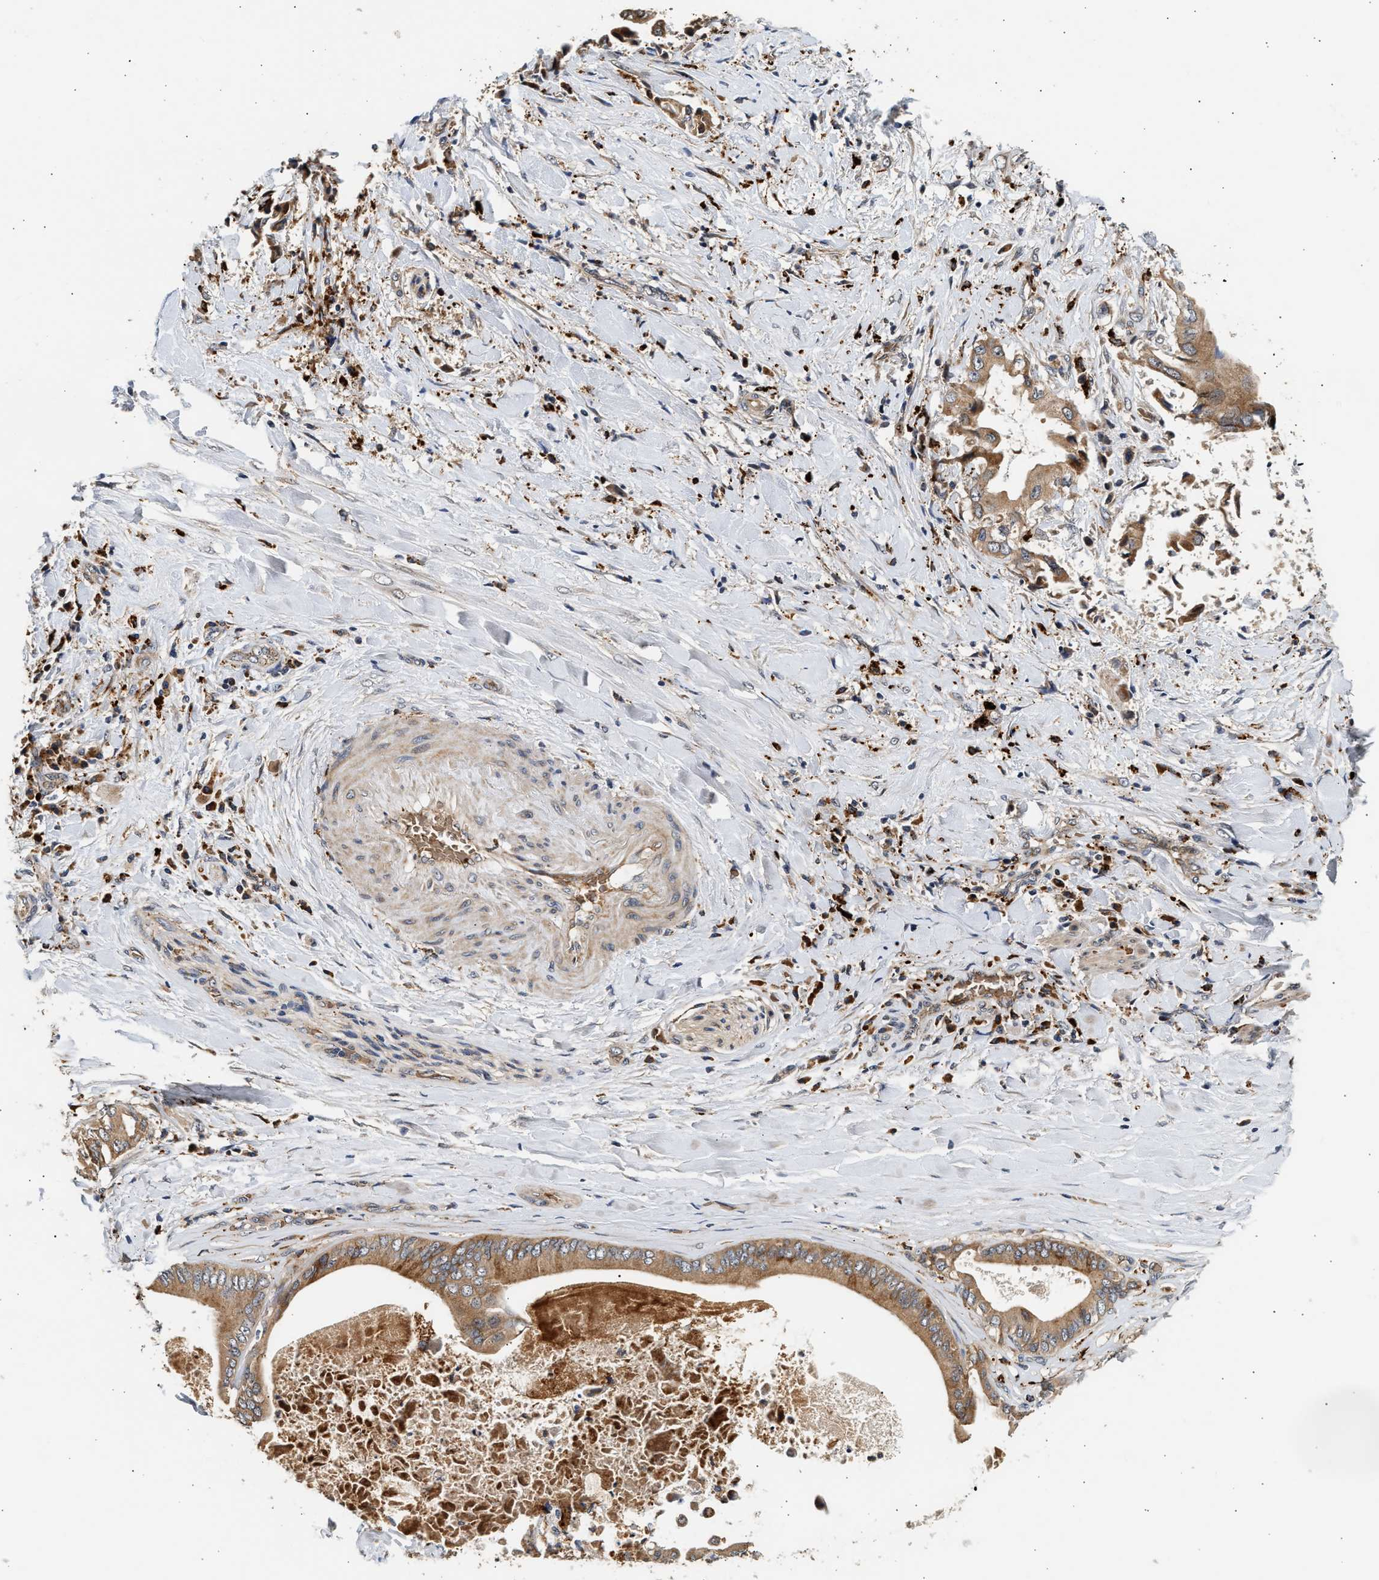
{"staining": {"intensity": "moderate", "quantity": ">75%", "location": "cytoplasmic/membranous"}, "tissue": "liver cancer", "cell_type": "Tumor cells", "image_type": "cancer", "snomed": [{"axis": "morphology", "description": "Cholangiocarcinoma"}, {"axis": "topography", "description": "Liver"}], "caption": "This is an image of immunohistochemistry (IHC) staining of liver cholangiocarcinoma, which shows moderate staining in the cytoplasmic/membranous of tumor cells.", "gene": "PLD3", "patient": {"sex": "male", "age": 58}}